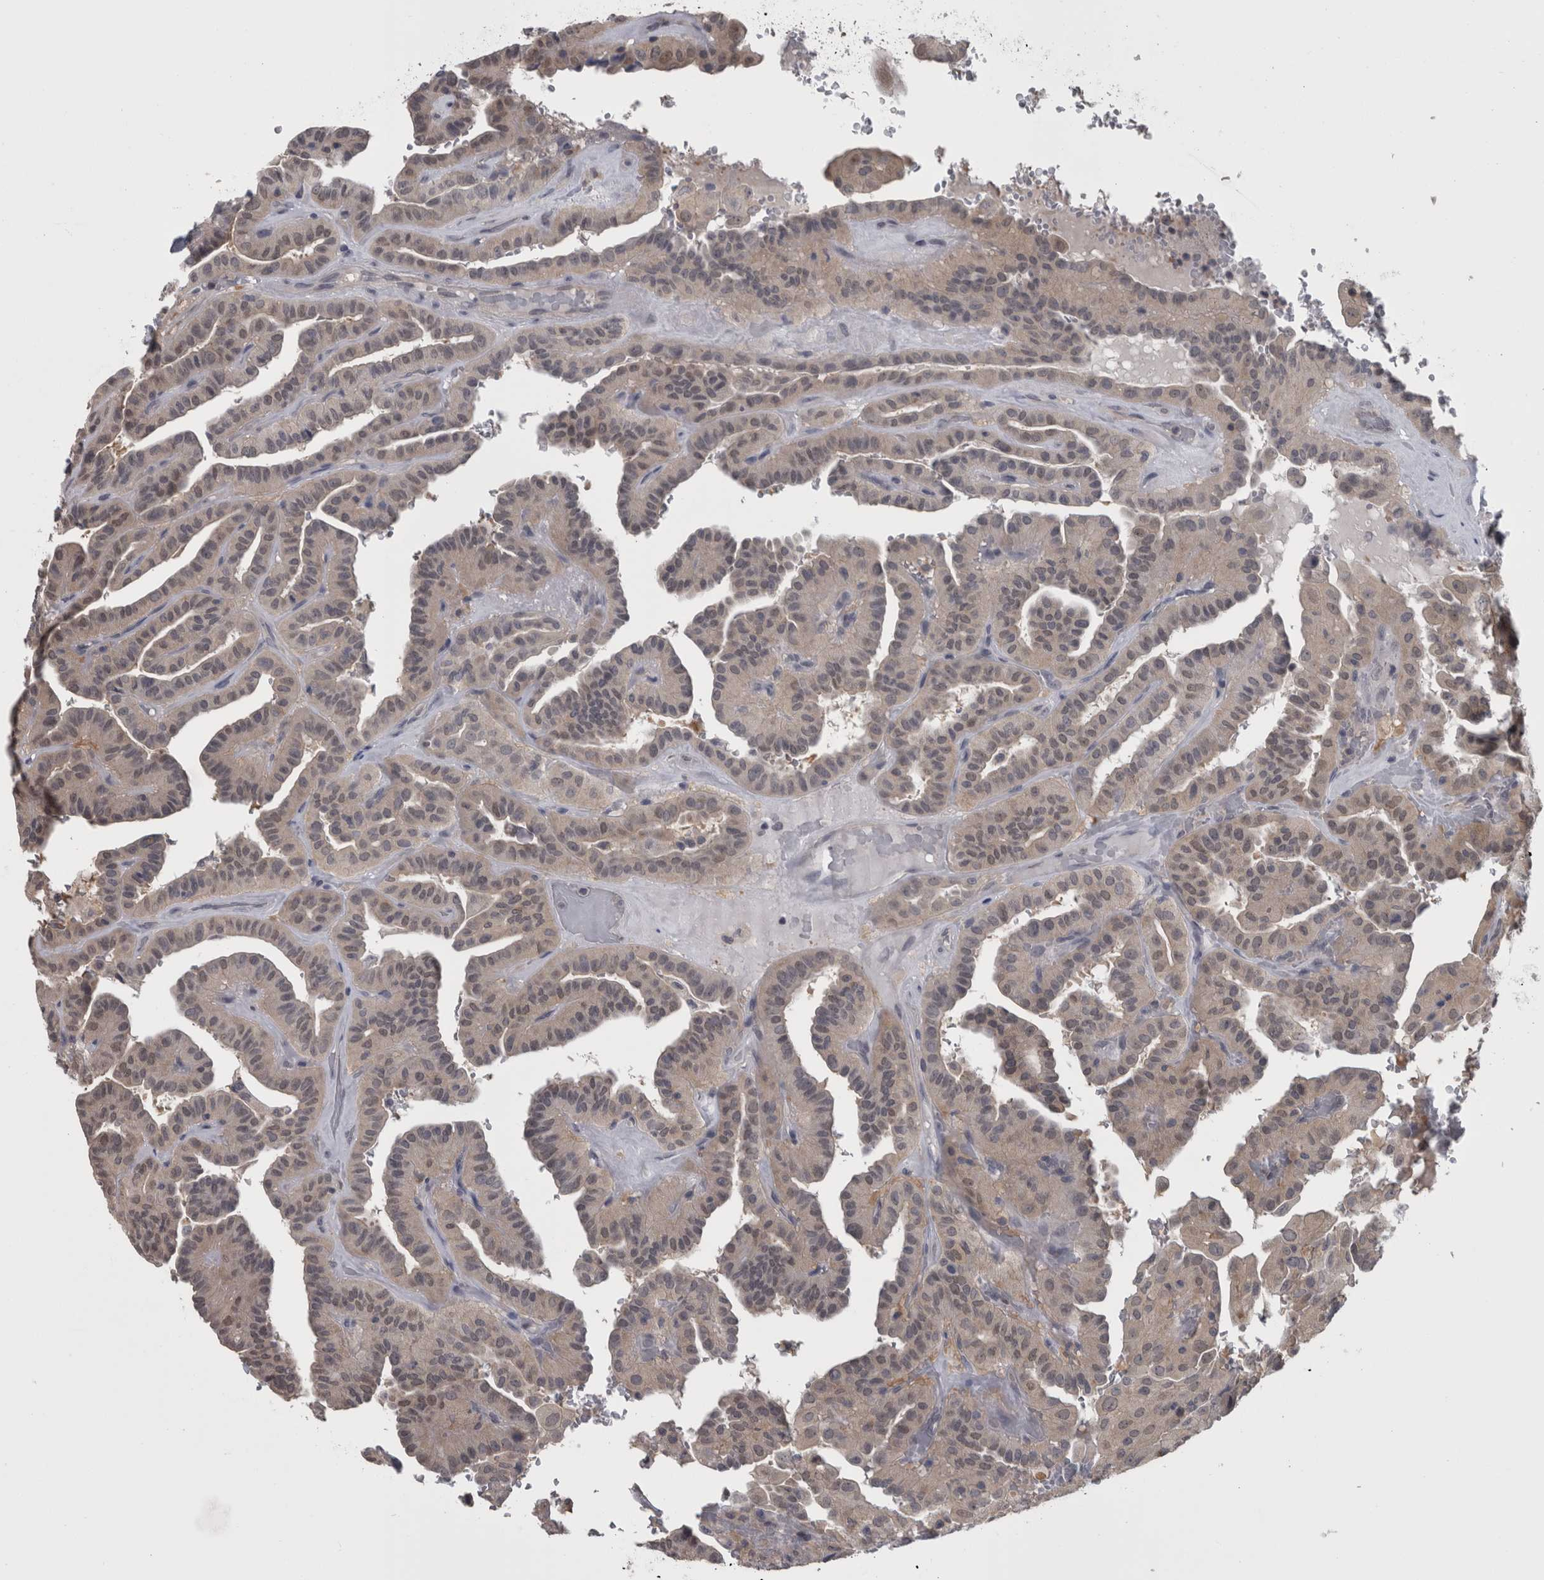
{"staining": {"intensity": "weak", "quantity": "25%-75%", "location": "cytoplasmic/membranous"}, "tissue": "thyroid cancer", "cell_type": "Tumor cells", "image_type": "cancer", "snomed": [{"axis": "morphology", "description": "Papillary adenocarcinoma, NOS"}, {"axis": "topography", "description": "Thyroid gland"}], "caption": "This photomicrograph shows immunohistochemistry staining of human thyroid cancer (papillary adenocarcinoma), with low weak cytoplasmic/membranous staining in about 25%-75% of tumor cells.", "gene": "APRT", "patient": {"sex": "male", "age": 77}}